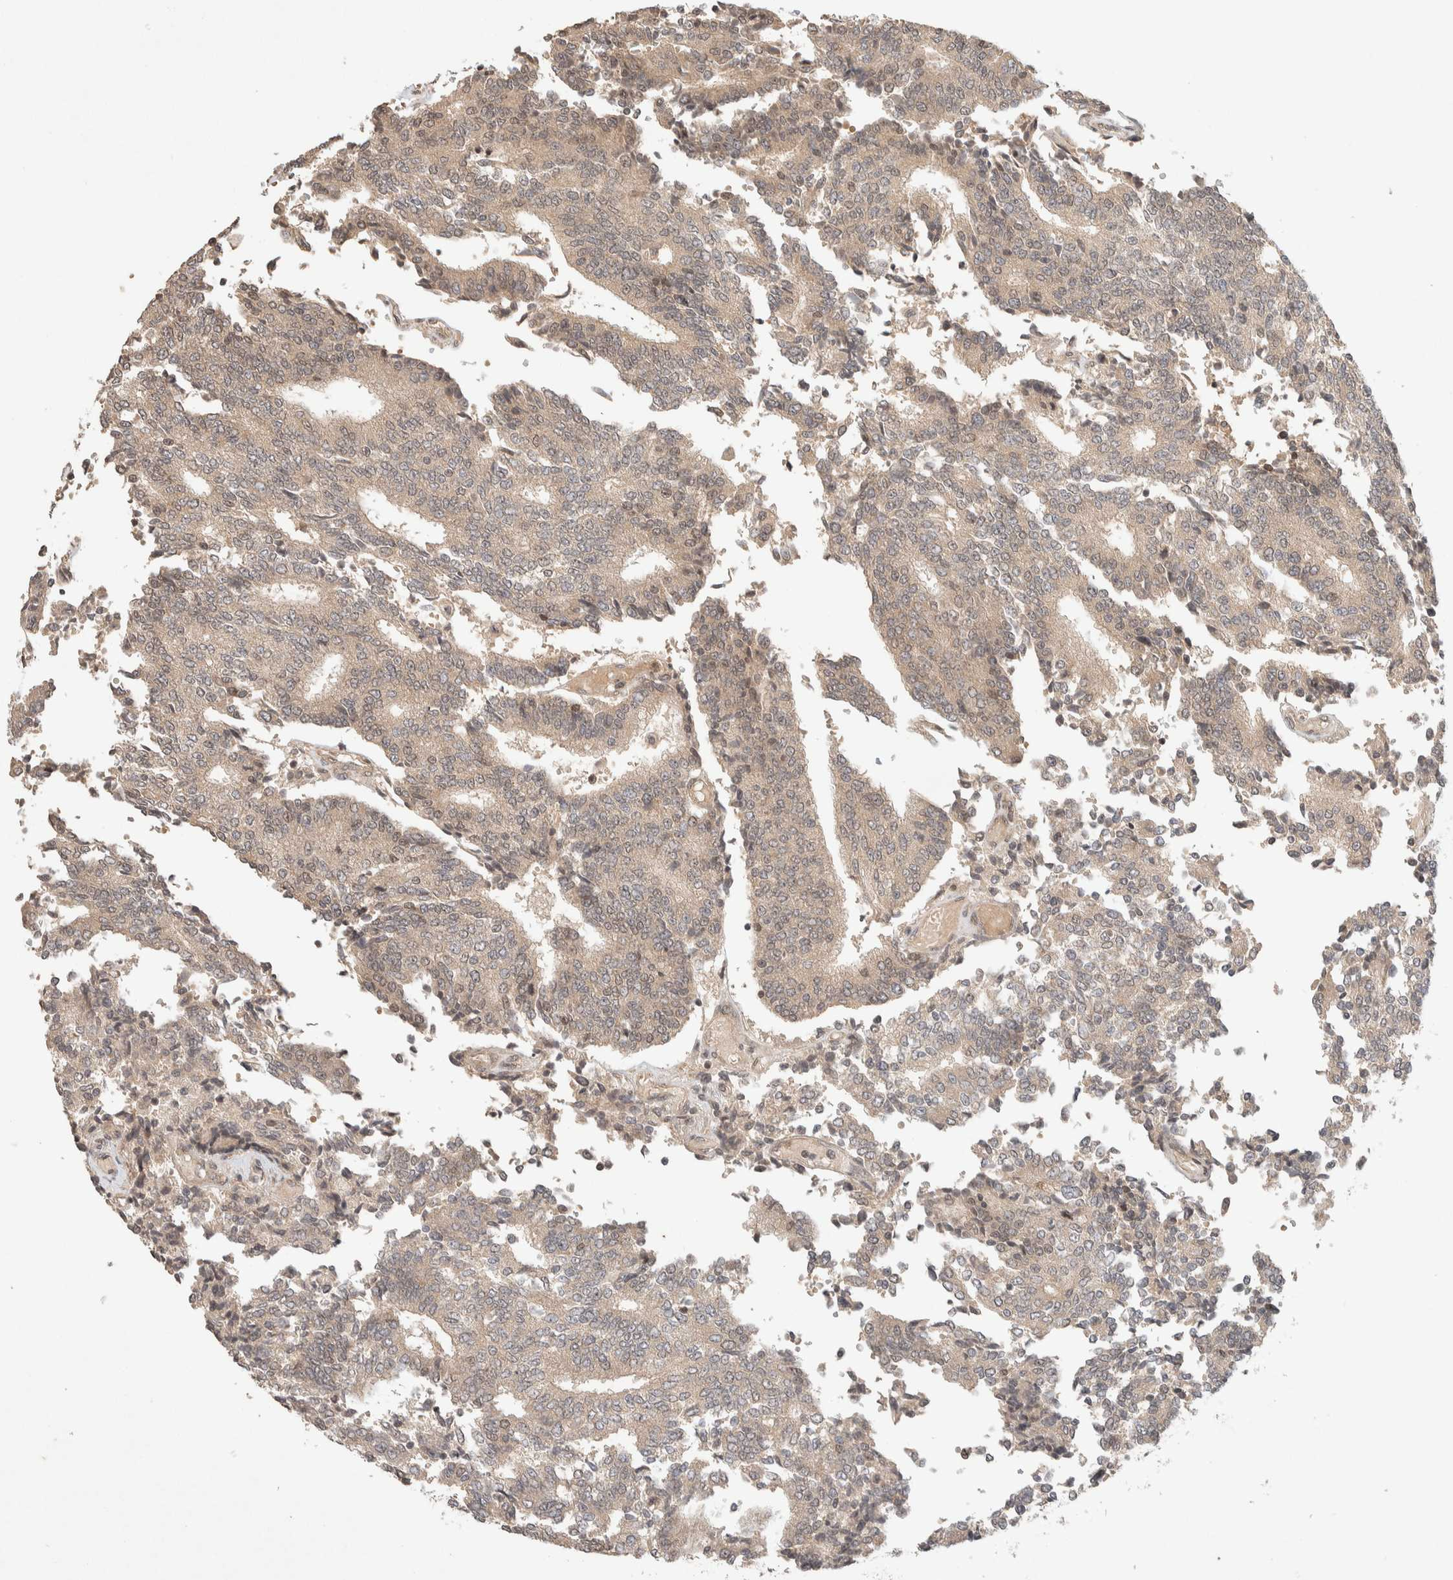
{"staining": {"intensity": "weak", "quantity": ">75%", "location": "cytoplasmic/membranous"}, "tissue": "prostate cancer", "cell_type": "Tumor cells", "image_type": "cancer", "snomed": [{"axis": "morphology", "description": "Normal tissue, NOS"}, {"axis": "morphology", "description": "Adenocarcinoma, High grade"}, {"axis": "topography", "description": "Prostate"}, {"axis": "topography", "description": "Seminal veicle"}], "caption": "A brown stain highlights weak cytoplasmic/membranous staining of a protein in prostate cancer (adenocarcinoma (high-grade)) tumor cells.", "gene": "THRA", "patient": {"sex": "male", "age": 55}}